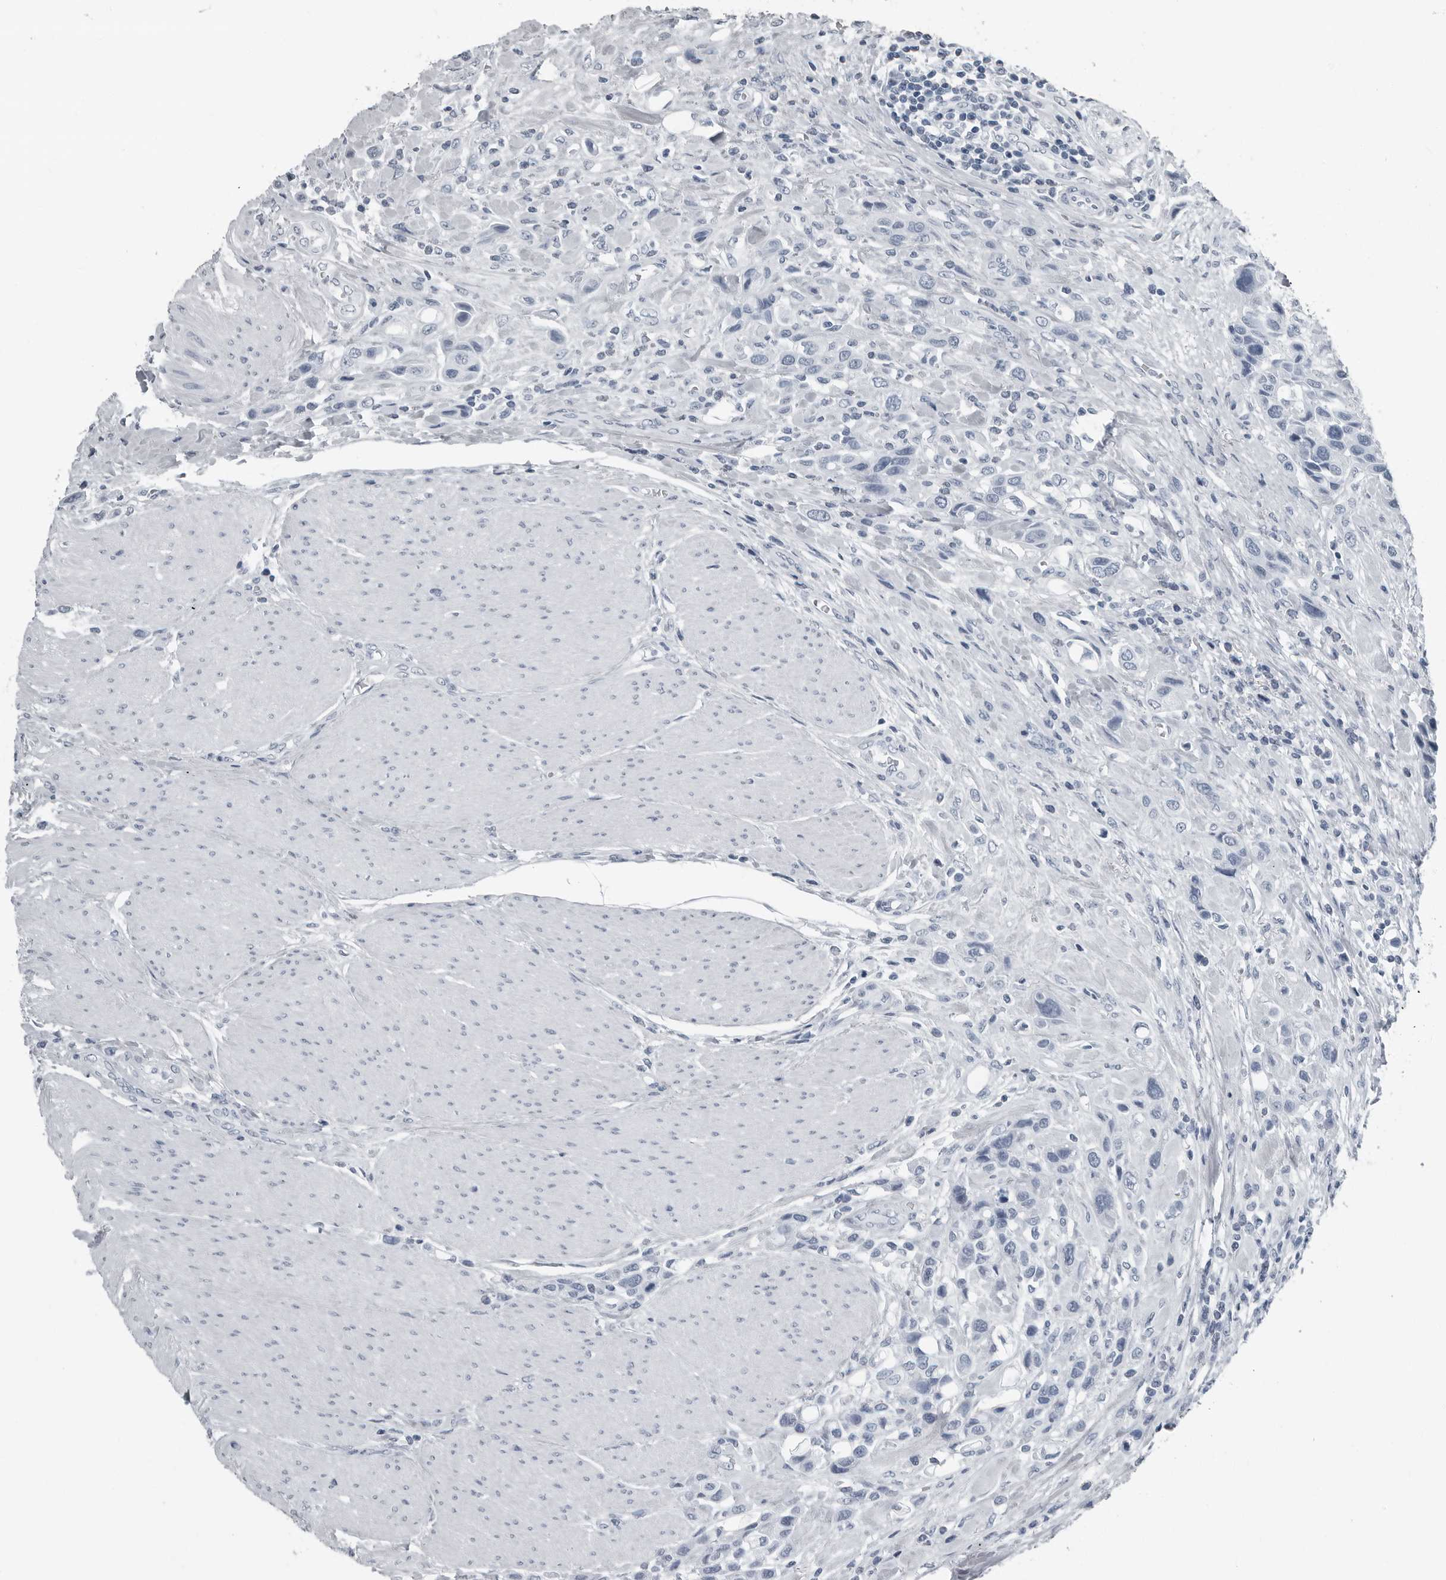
{"staining": {"intensity": "negative", "quantity": "none", "location": "none"}, "tissue": "urothelial cancer", "cell_type": "Tumor cells", "image_type": "cancer", "snomed": [{"axis": "morphology", "description": "Urothelial carcinoma, High grade"}, {"axis": "topography", "description": "Urinary bladder"}], "caption": "Tumor cells are negative for protein expression in human urothelial cancer. The staining is performed using DAB brown chromogen with nuclei counter-stained in using hematoxylin.", "gene": "PRSS1", "patient": {"sex": "male", "age": 50}}